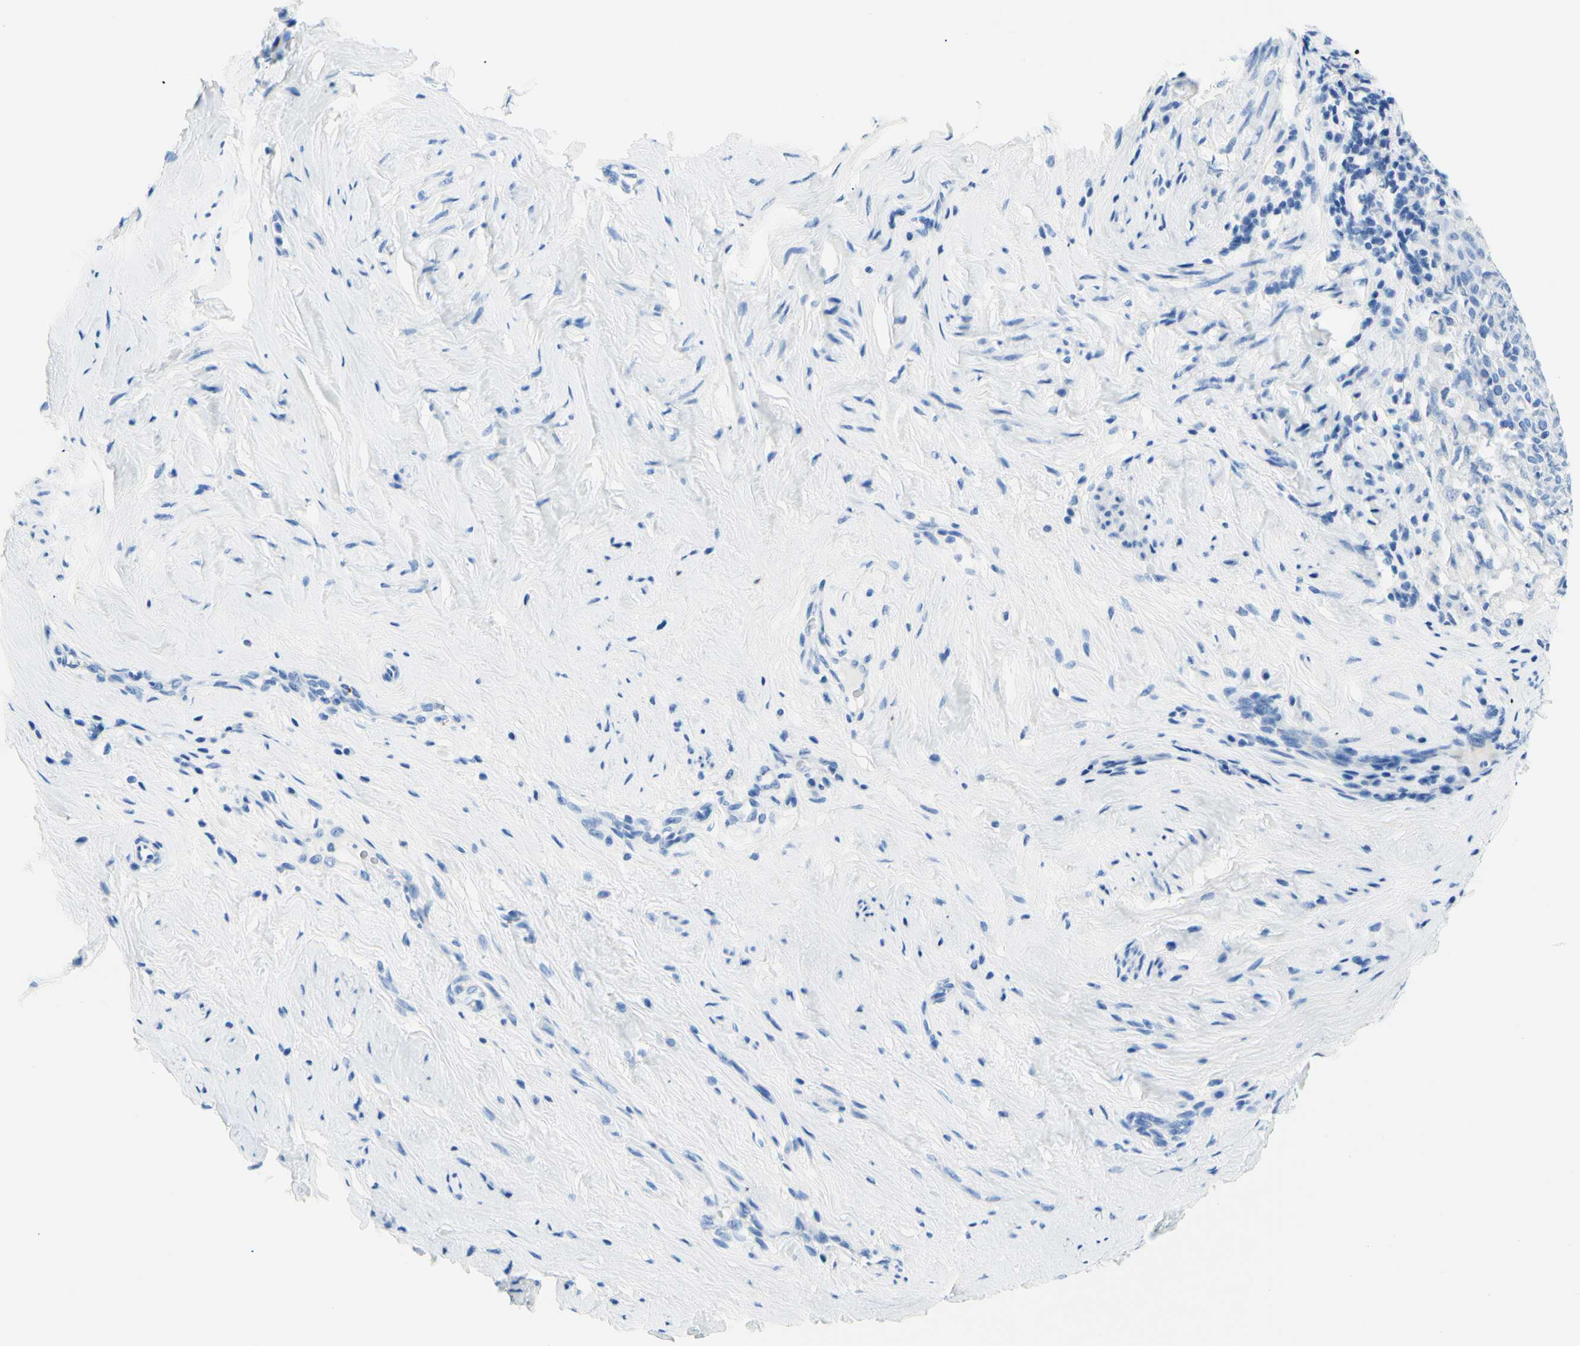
{"staining": {"intensity": "negative", "quantity": "none", "location": "none"}, "tissue": "cervical cancer", "cell_type": "Tumor cells", "image_type": "cancer", "snomed": [{"axis": "morphology", "description": "Squamous cell carcinoma, NOS"}, {"axis": "topography", "description": "Cervix"}], "caption": "This is an immunohistochemistry (IHC) photomicrograph of human cervical cancer. There is no staining in tumor cells.", "gene": "MYH2", "patient": {"sex": "female", "age": 51}}